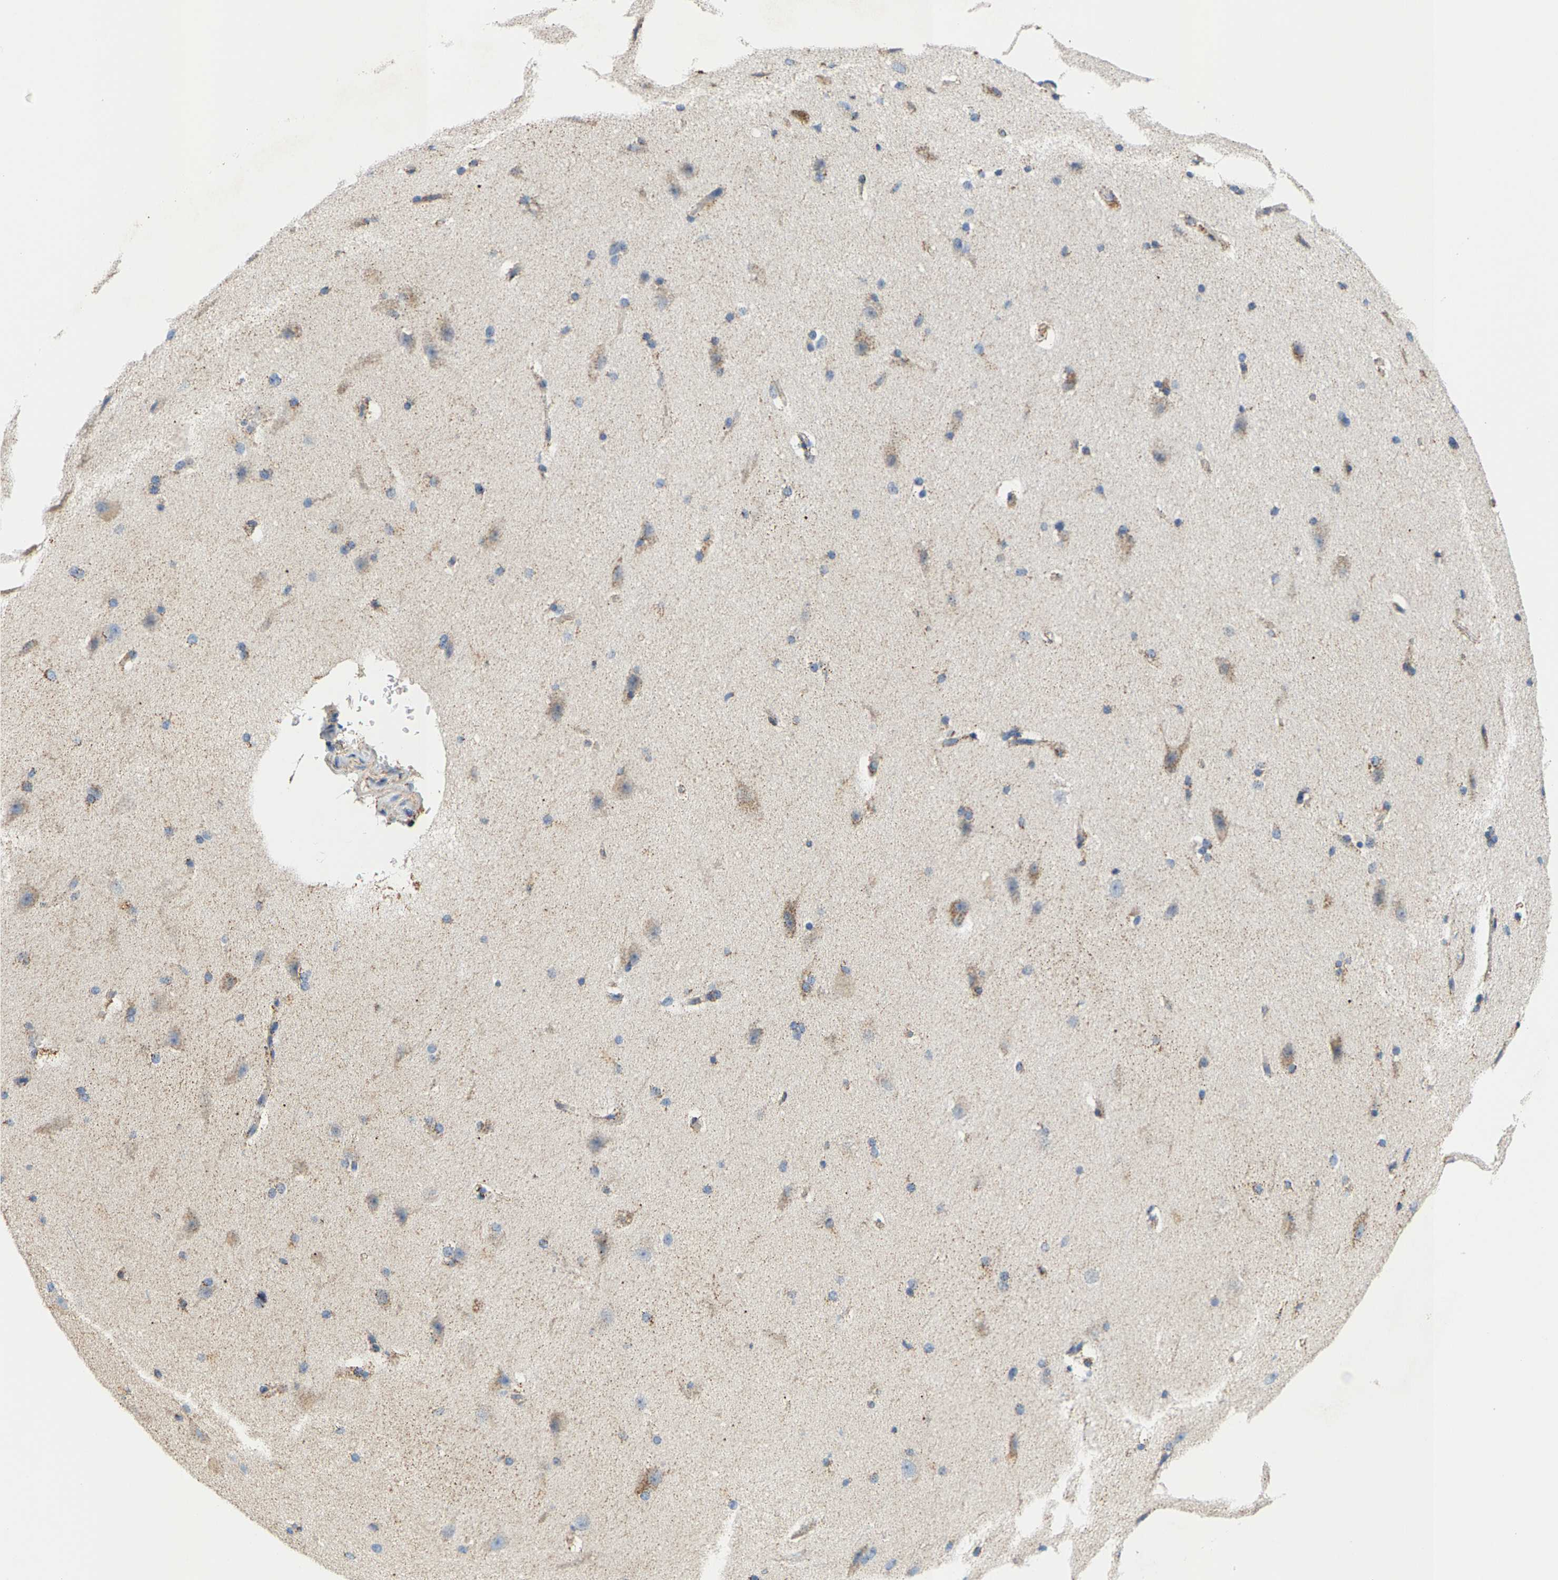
{"staining": {"intensity": "weak", "quantity": ">75%", "location": "cytoplasmic/membranous"}, "tissue": "cerebral cortex", "cell_type": "Endothelial cells", "image_type": "normal", "snomed": [{"axis": "morphology", "description": "Normal tissue, NOS"}, {"axis": "topography", "description": "Cerebral cortex"}, {"axis": "topography", "description": "Hippocampus"}], "caption": "This photomicrograph displays unremarkable cerebral cortex stained with immunohistochemistry to label a protein in brown. The cytoplasmic/membranous of endothelial cells show weak positivity for the protein. Nuclei are counter-stained blue.", "gene": "SHMT2", "patient": {"sex": "female", "age": 19}}